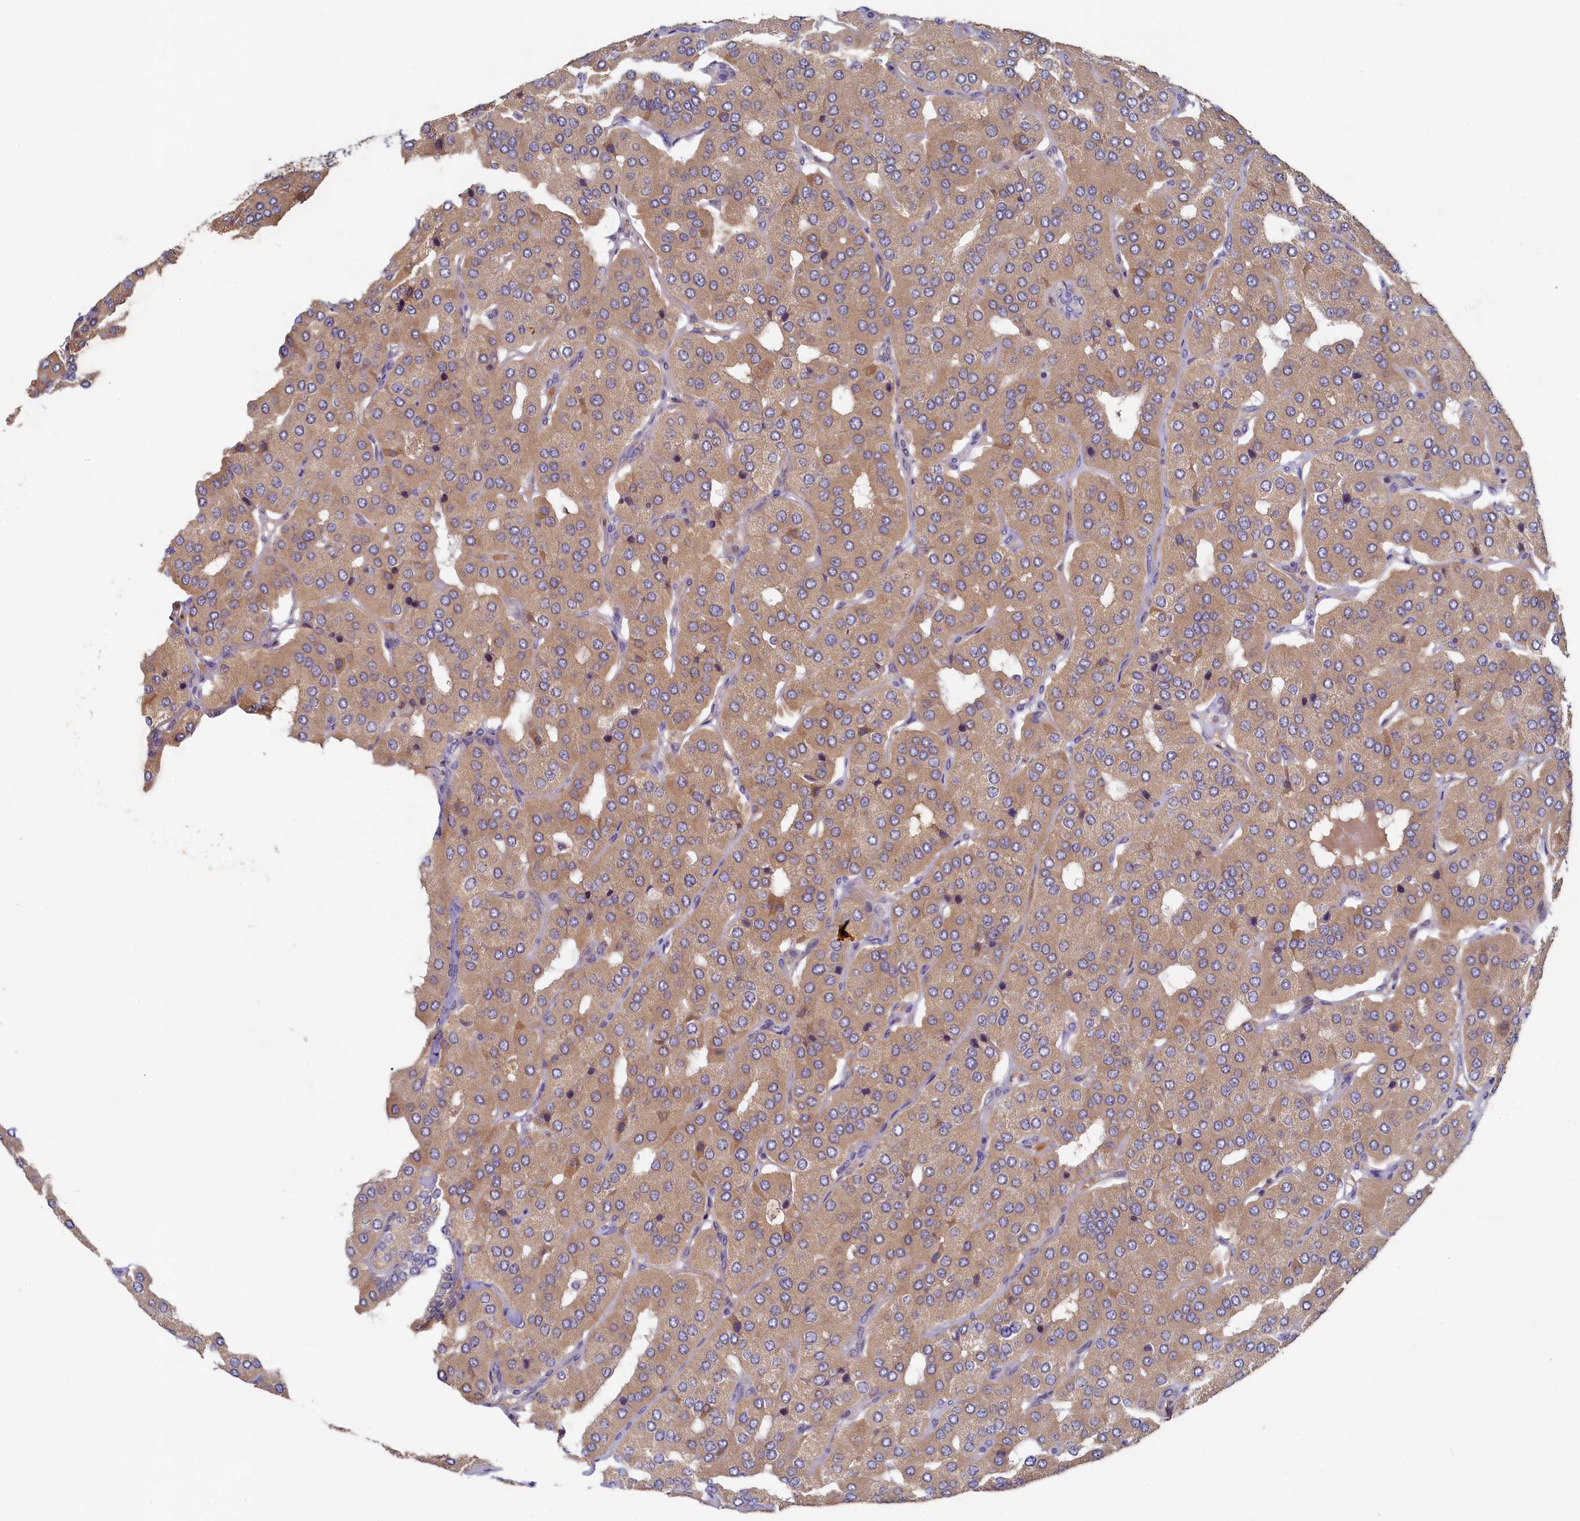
{"staining": {"intensity": "weak", "quantity": ">75%", "location": "cytoplasmic/membranous"}, "tissue": "parathyroid gland", "cell_type": "Glandular cells", "image_type": "normal", "snomed": [{"axis": "morphology", "description": "Normal tissue, NOS"}, {"axis": "morphology", "description": "Adenoma, NOS"}, {"axis": "topography", "description": "Parathyroid gland"}], "caption": "Glandular cells show low levels of weak cytoplasmic/membranous expression in approximately >75% of cells in benign parathyroid gland. The protein is shown in brown color, while the nuclei are stained blue.", "gene": "CEP20", "patient": {"sex": "female", "age": 86}}